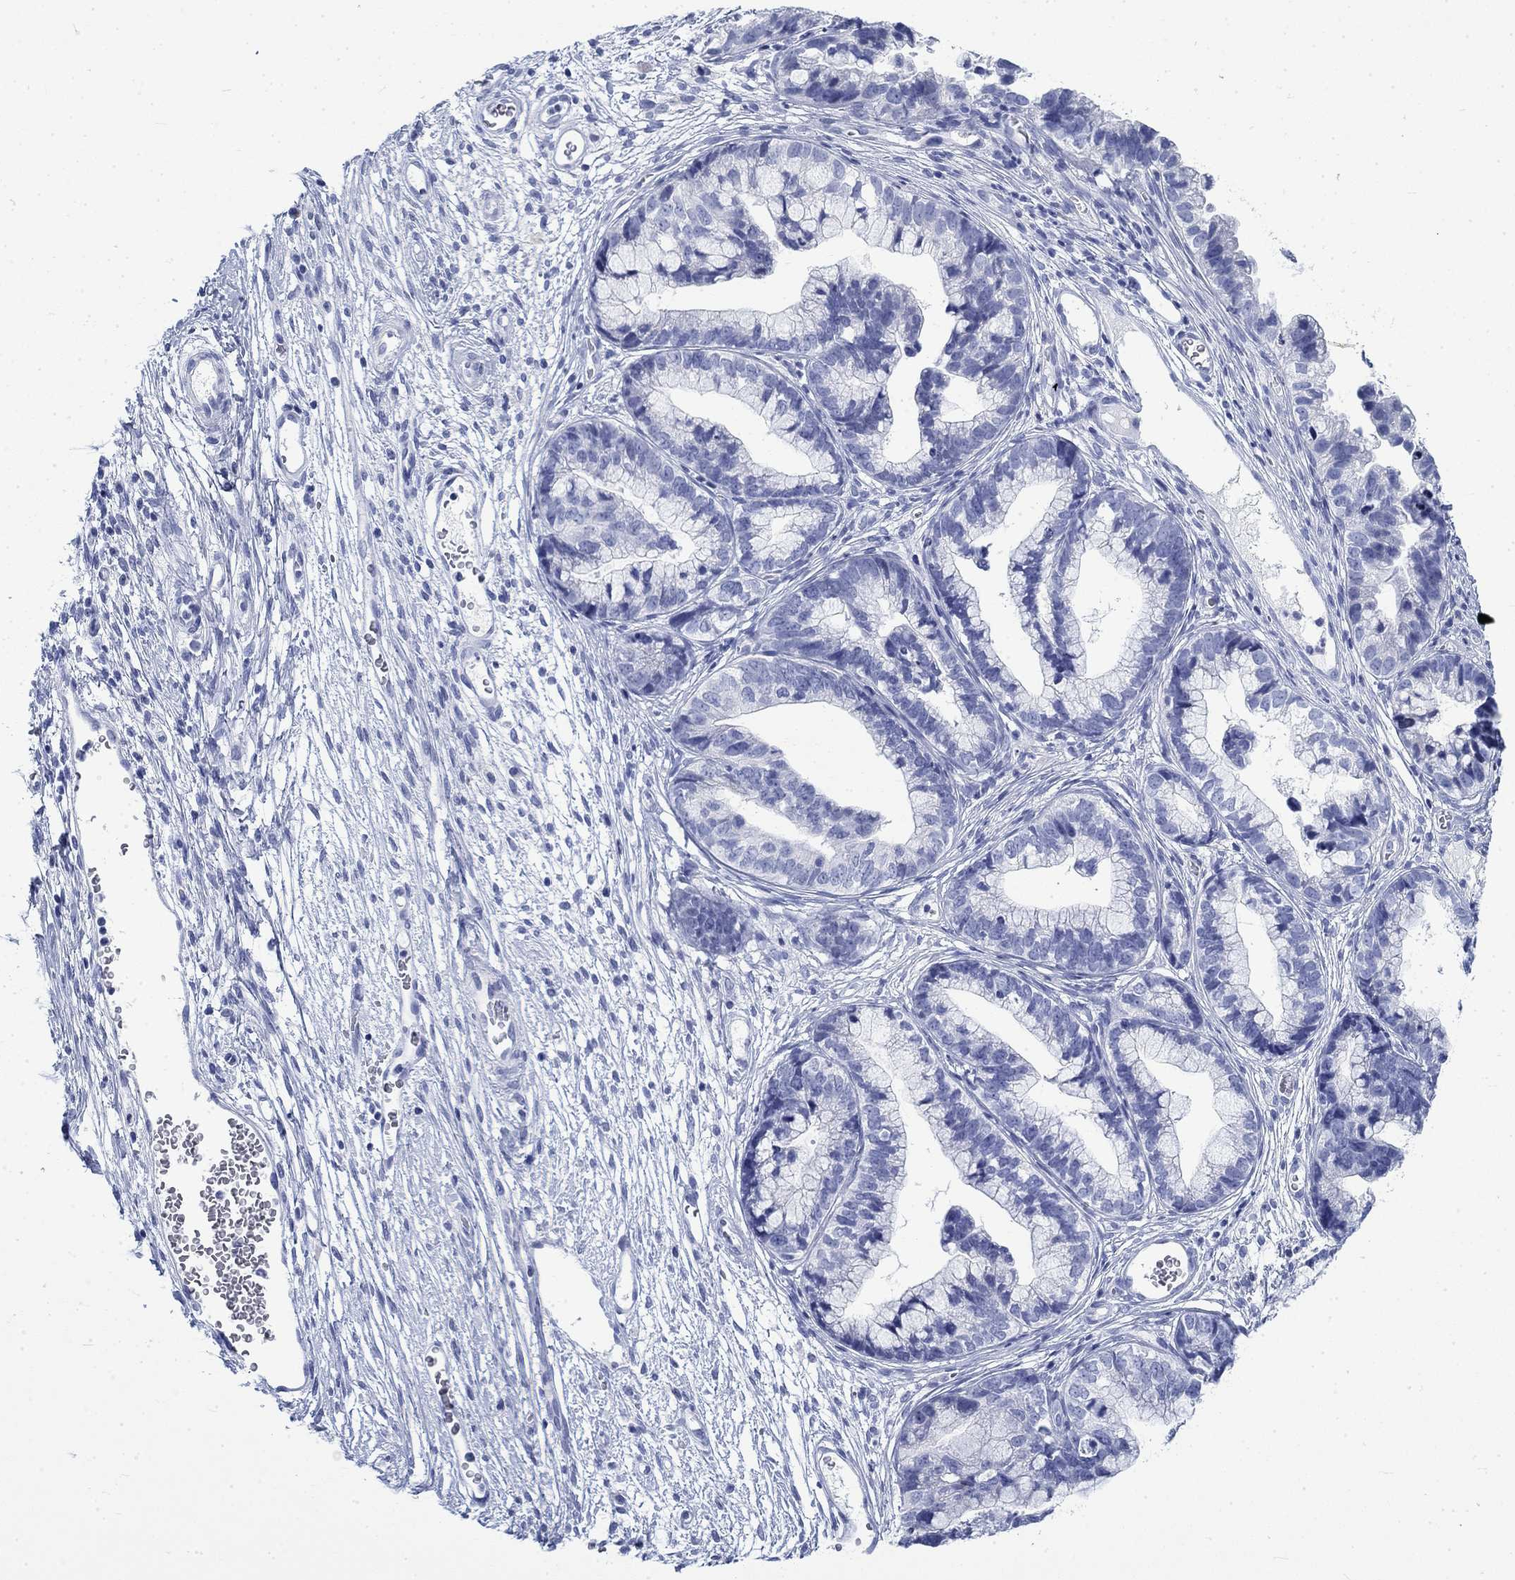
{"staining": {"intensity": "negative", "quantity": "none", "location": "none"}, "tissue": "cervical cancer", "cell_type": "Tumor cells", "image_type": "cancer", "snomed": [{"axis": "morphology", "description": "Adenocarcinoma, NOS"}, {"axis": "topography", "description": "Cervix"}], "caption": "Immunohistochemistry micrograph of neoplastic tissue: cervical cancer stained with DAB displays no significant protein positivity in tumor cells.", "gene": "KRT76", "patient": {"sex": "female", "age": 44}}